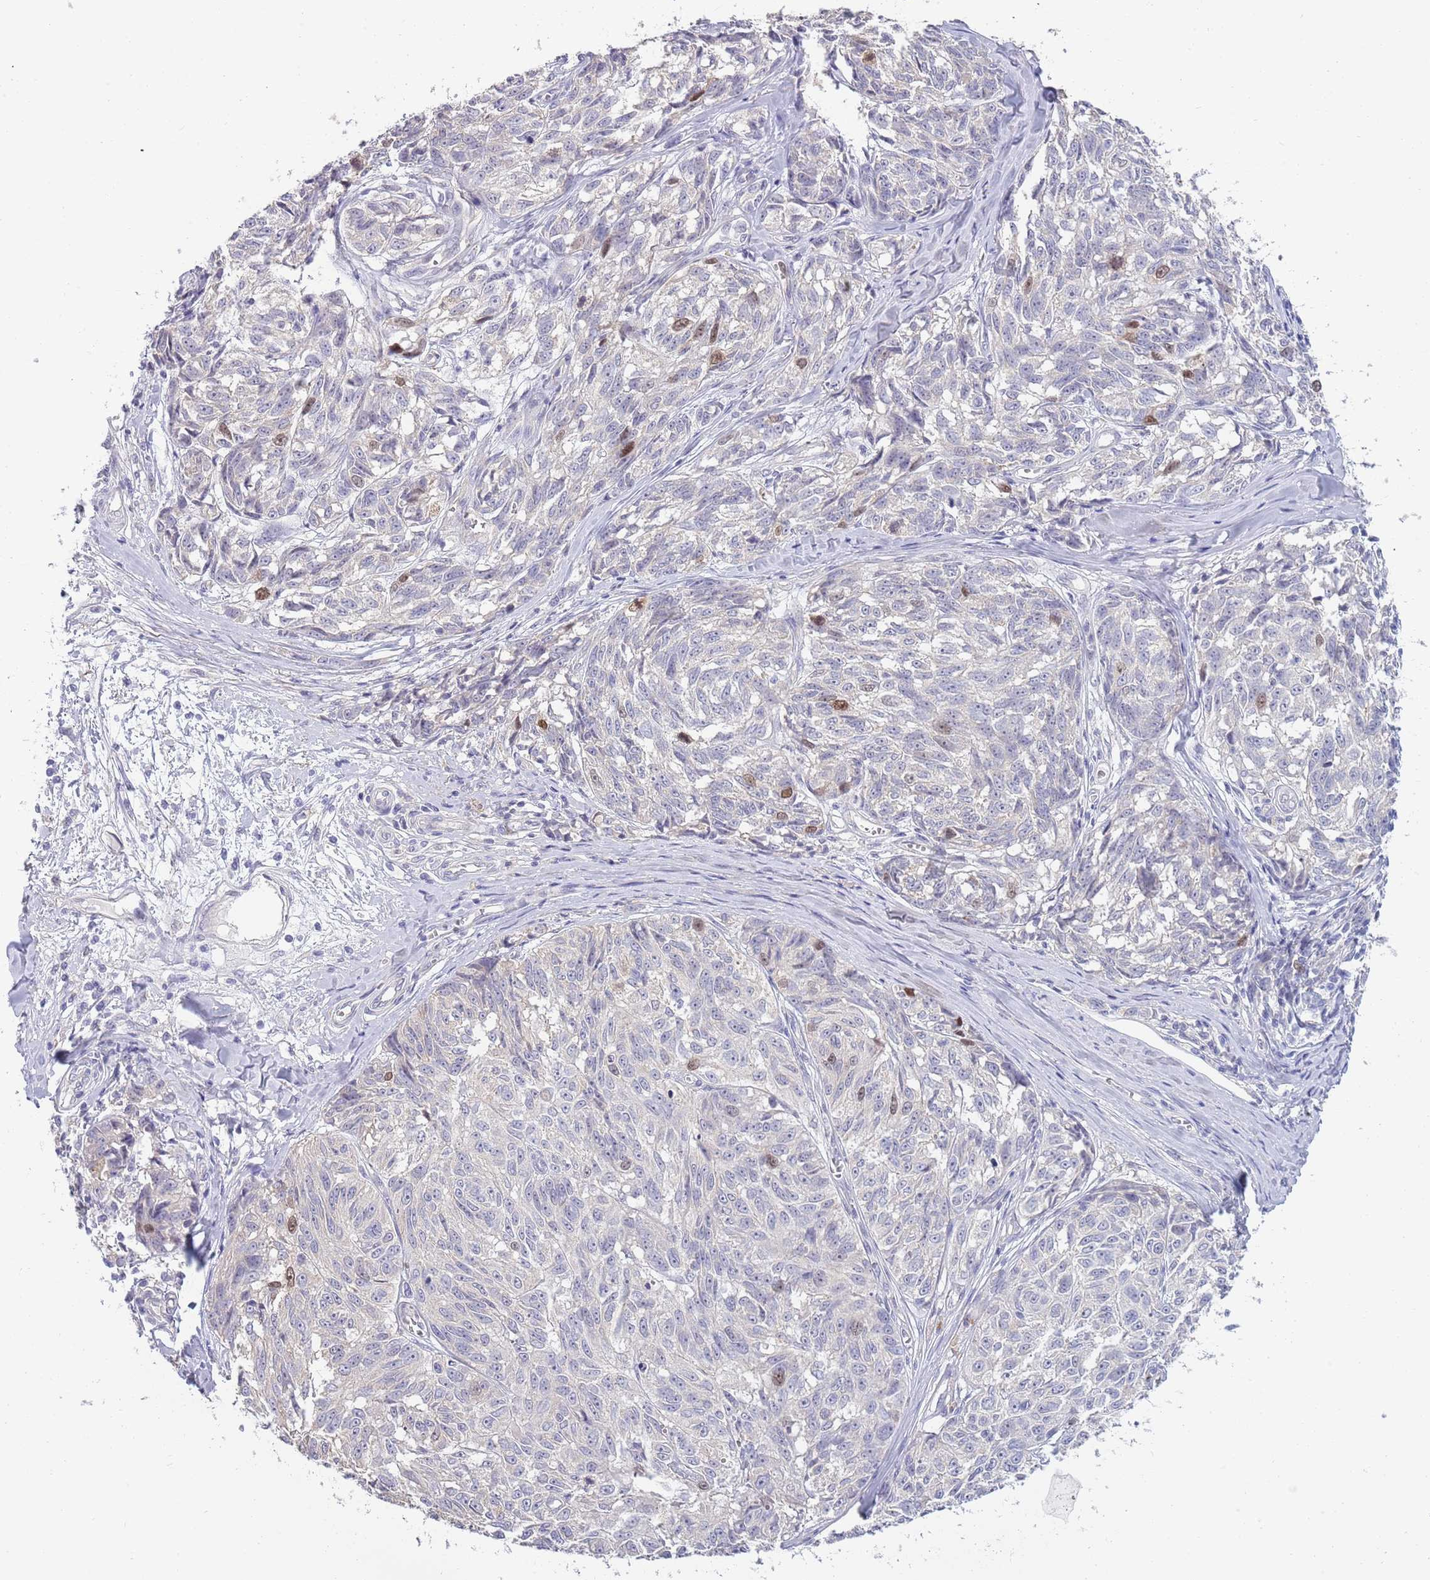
{"staining": {"intensity": "moderate", "quantity": "<25%", "location": "nuclear"}, "tissue": "melanoma", "cell_type": "Tumor cells", "image_type": "cancer", "snomed": [{"axis": "morphology", "description": "Normal tissue, NOS"}, {"axis": "morphology", "description": "Malignant melanoma, NOS"}, {"axis": "topography", "description": "Skin"}], "caption": "High-power microscopy captured an immunohistochemistry (IHC) photomicrograph of melanoma, revealing moderate nuclear expression in approximately <25% of tumor cells. (brown staining indicates protein expression, while blue staining denotes nuclei).", "gene": "PIMREG", "patient": {"sex": "female", "age": 64}}